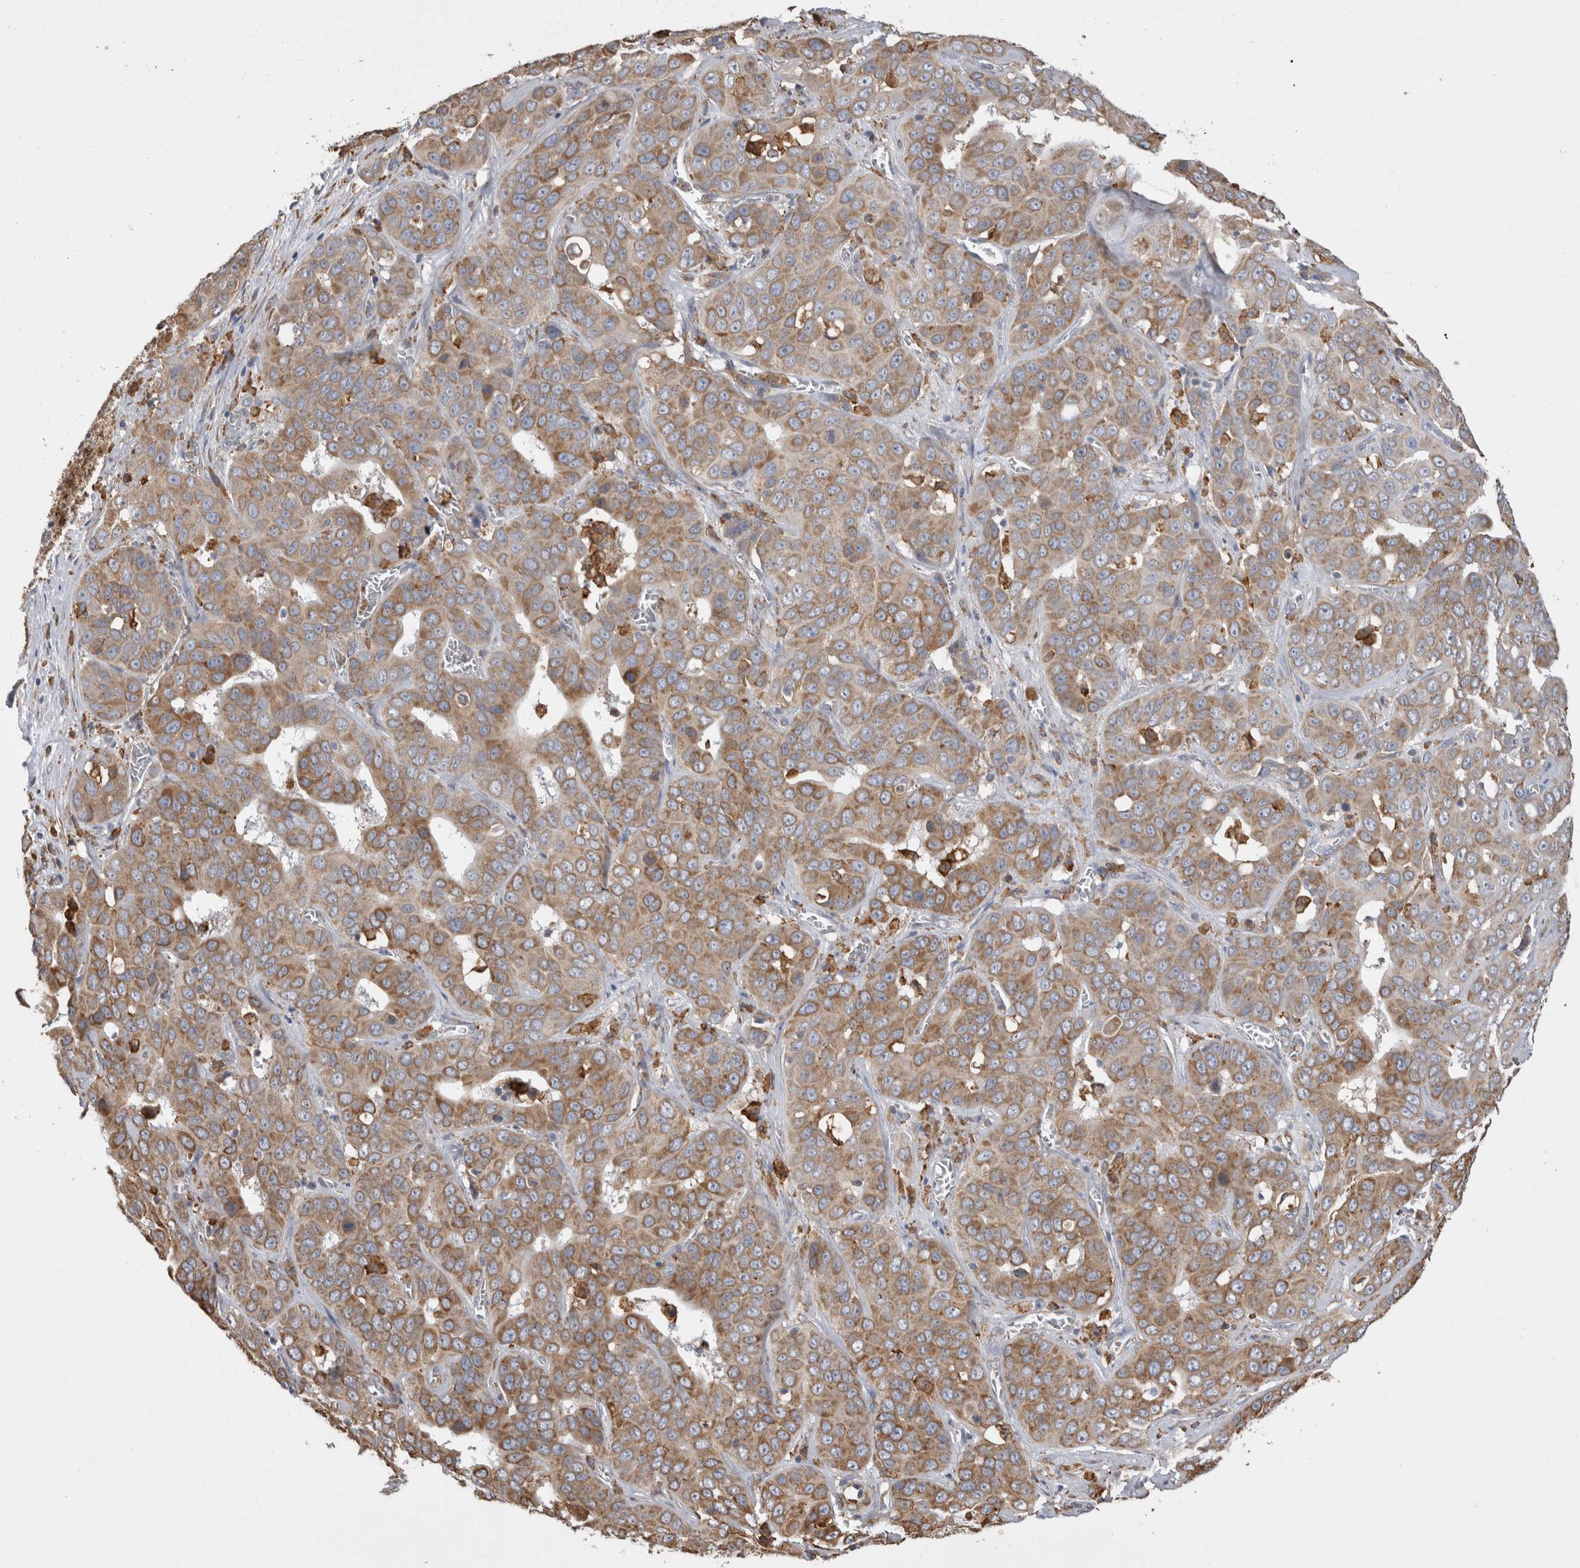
{"staining": {"intensity": "moderate", "quantity": ">75%", "location": "cytoplasmic/membranous"}, "tissue": "liver cancer", "cell_type": "Tumor cells", "image_type": "cancer", "snomed": [{"axis": "morphology", "description": "Cholangiocarcinoma"}, {"axis": "topography", "description": "Liver"}], "caption": "Liver cholangiocarcinoma was stained to show a protein in brown. There is medium levels of moderate cytoplasmic/membranous expression in about >75% of tumor cells.", "gene": "LRPAP1", "patient": {"sex": "female", "age": 52}}